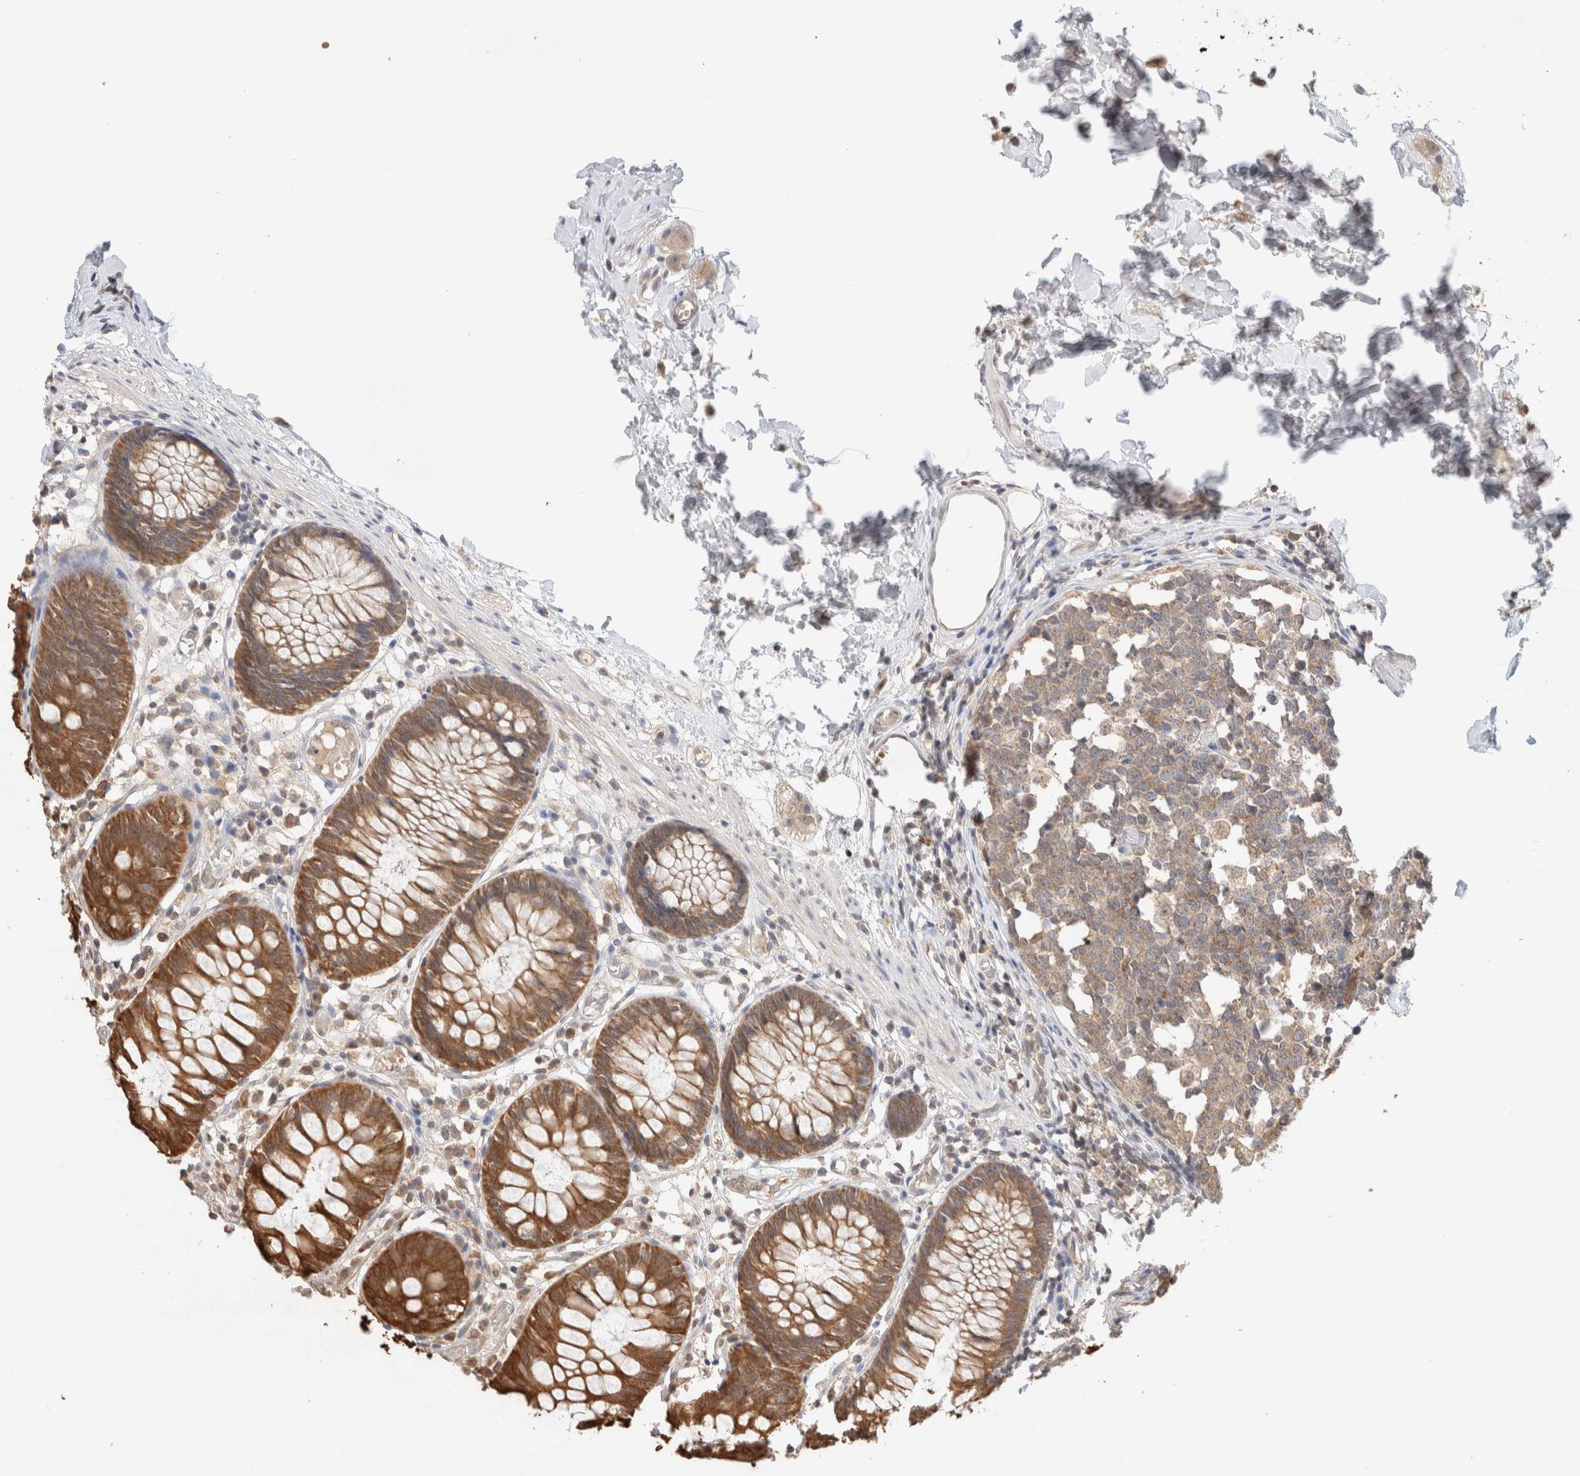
{"staining": {"intensity": "negative", "quantity": "none", "location": "none"}, "tissue": "colon", "cell_type": "Endothelial cells", "image_type": "normal", "snomed": [{"axis": "morphology", "description": "Normal tissue, NOS"}, {"axis": "topography", "description": "Colon"}], "caption": "Colon stained for a protein using immunohistochemistry demonstrates no staining endothelial cells.", "gene": "CA13", "patient": {"sex": "male", "age": 14}}